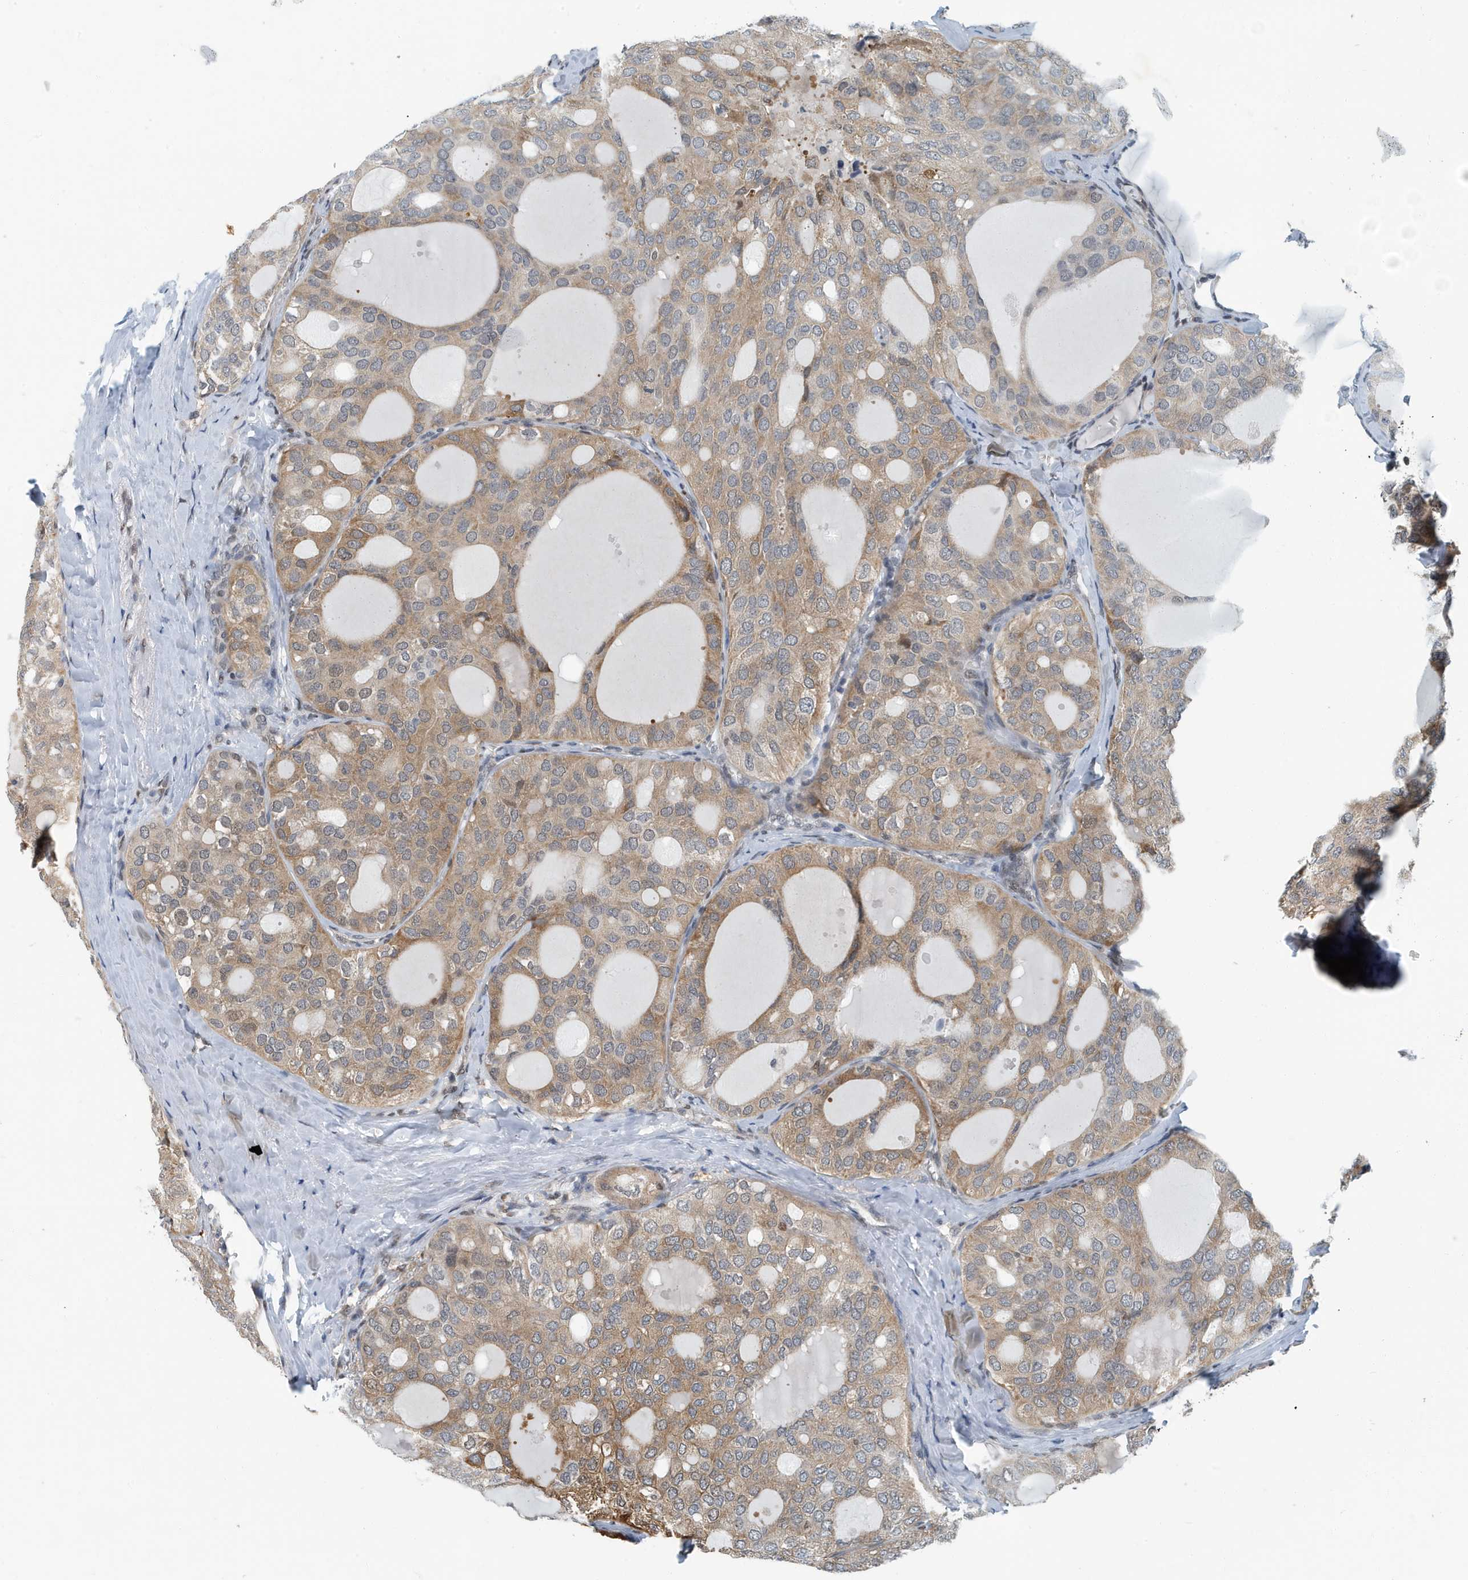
{"staining": {"intensity": "moderate", "quantity": ">75%", "location": "cytoplasmic/membranous"}, "tissue": "thyroid cancer", "cell_type": "Tumor cells", "image_type": "cancer", "snomed": [{"axis": "morphology", "description": "Follicular adenoma carcinoma, NOS"}, {"axis": "topography", "description": "Thyroid gland"}], "caption": "This micrograph shows thyroid cancer stained with IHC to label a protein in brown. The cytoplasmic/membranous of tumor cells show moderate positivity for the protein. Nuclei are counter-stained blue.", "gene": "KIF15", "patient": {"sex": "male", "age": 75}}